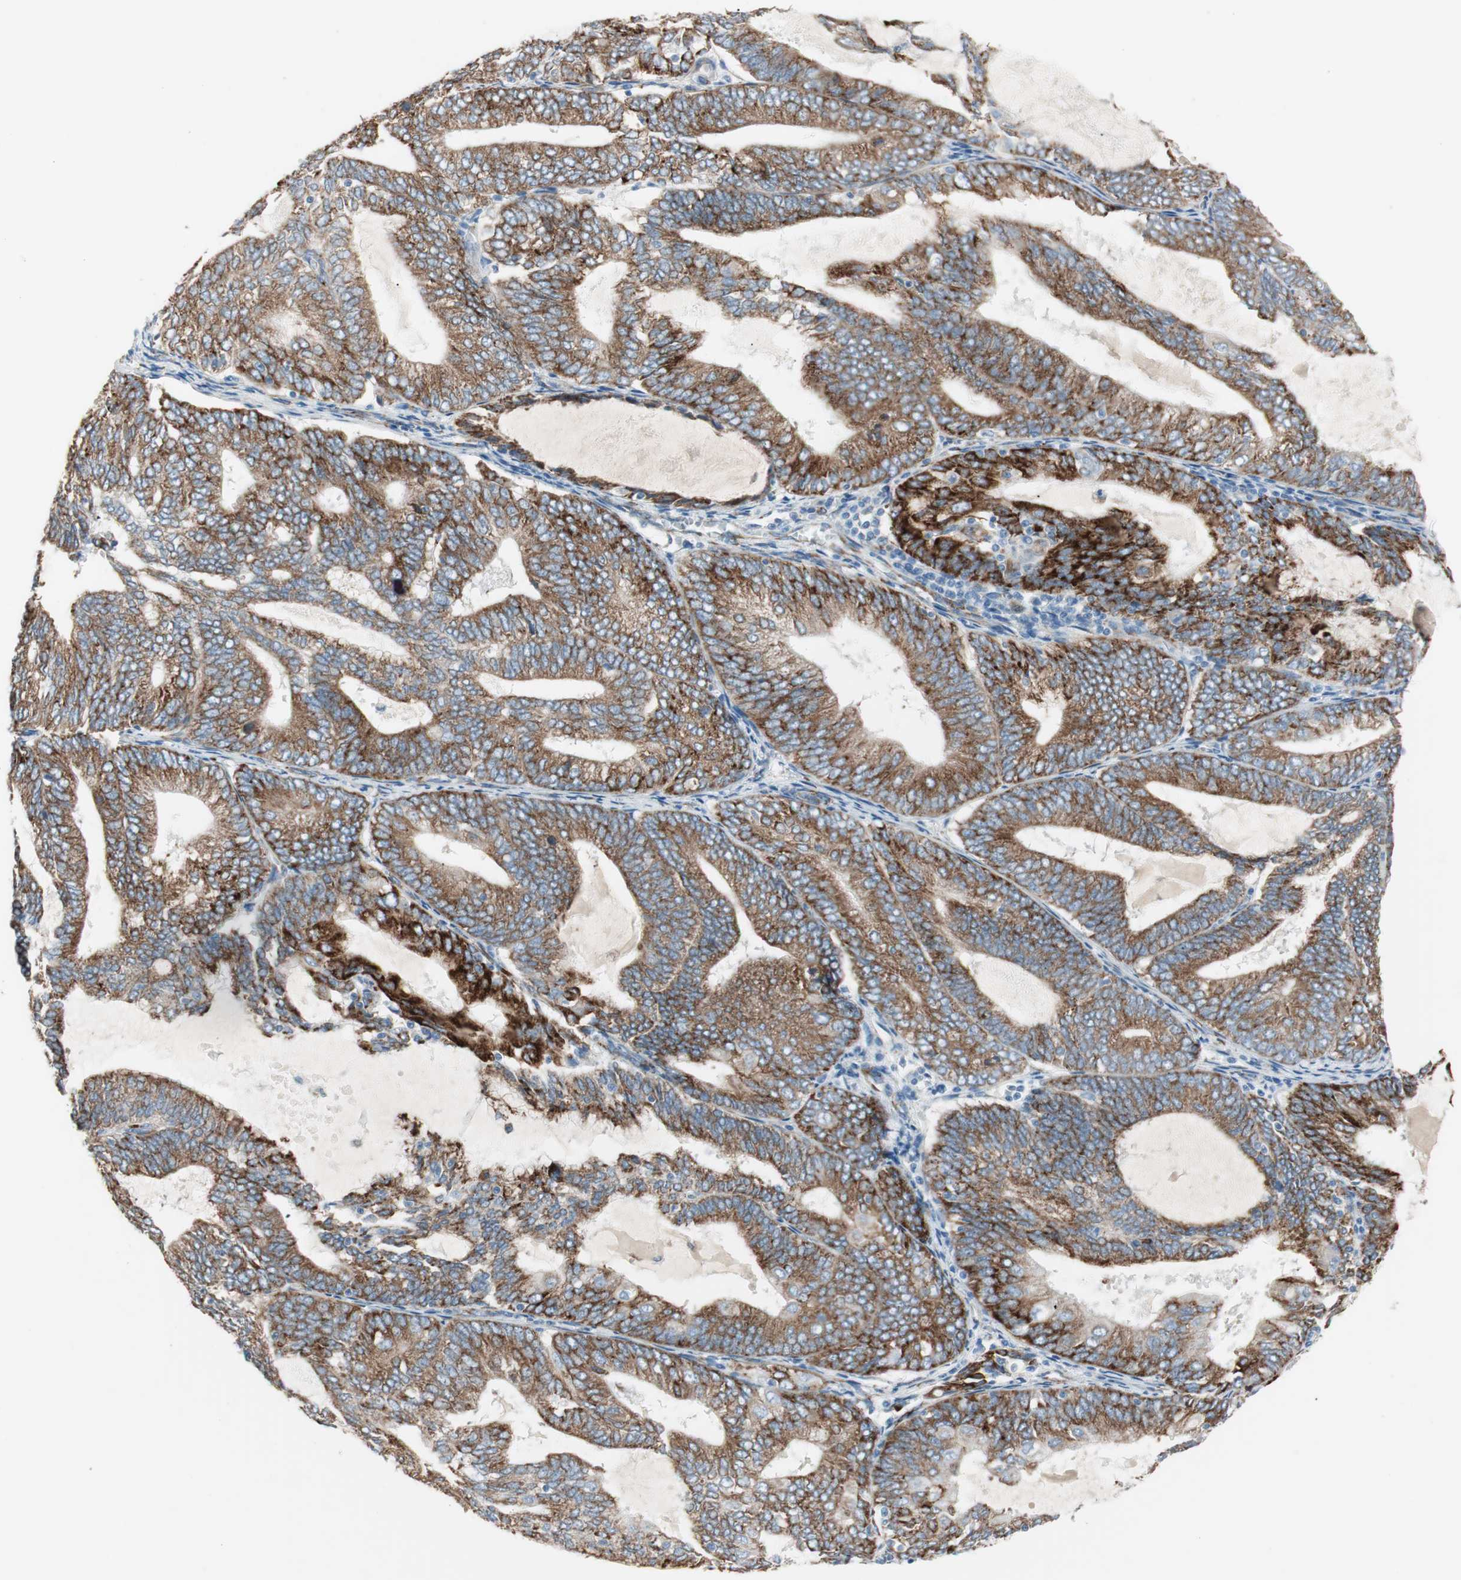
{"staining": {"intensity": "strong", "quantity": ">75%", "location": "cytoplasmic/membranous"}, "tissue": "endometrial cancer", "cell_type": "Tumor cells", "image_type": "cancer", "snomed": [{"axis": "morphology", "description": "Adenocarcinoma, NOS"}, {"axis": "topography", "description": "Endometrium"}], "caption": "Human endometrial adenocarcinoma stained for a protein (brown) reveals strong cytoplasmic/membranous positive staining in approximately >75% of tumor cells.", "gene": "P4HTM", "patient": {"sex": "female", "age": 81}}